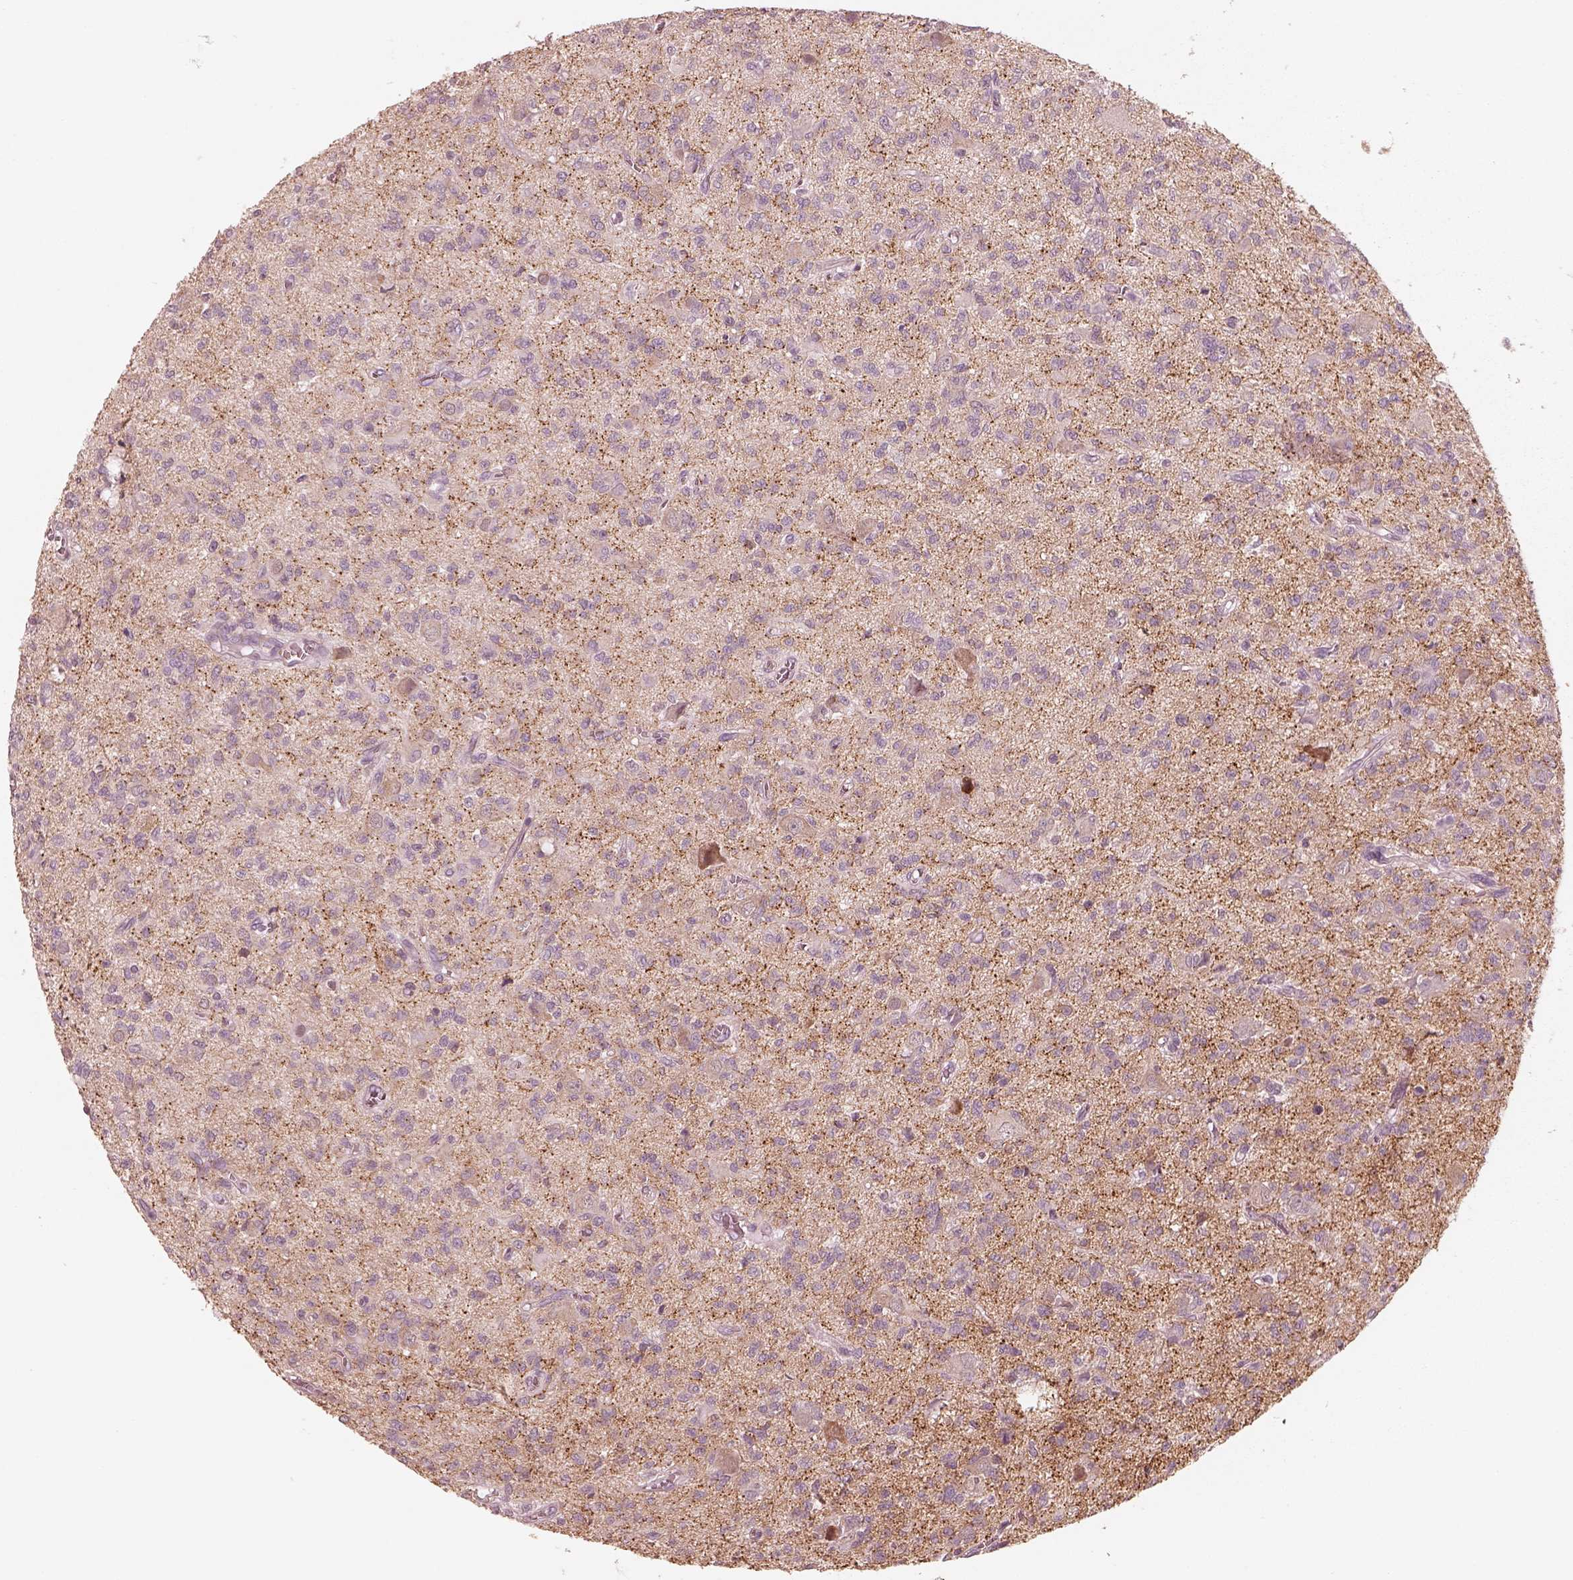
{"staining": {"intensity": "negative", "quantity": "none", "location": "none"}, "tissue": "glioma", "cell_type": "Tumor cells", "image_type": "cancer", "snomed": [{"axis": "morphology", "description": "Glioma, malignant, Low grade"}, {"axis": "topography", "description": "Brain"}], "caption": "IHC of glioma demonstrates no expression in tumor cells.", "gene": "RAB3C", "patient": {"sex": "male", "age": 64}}